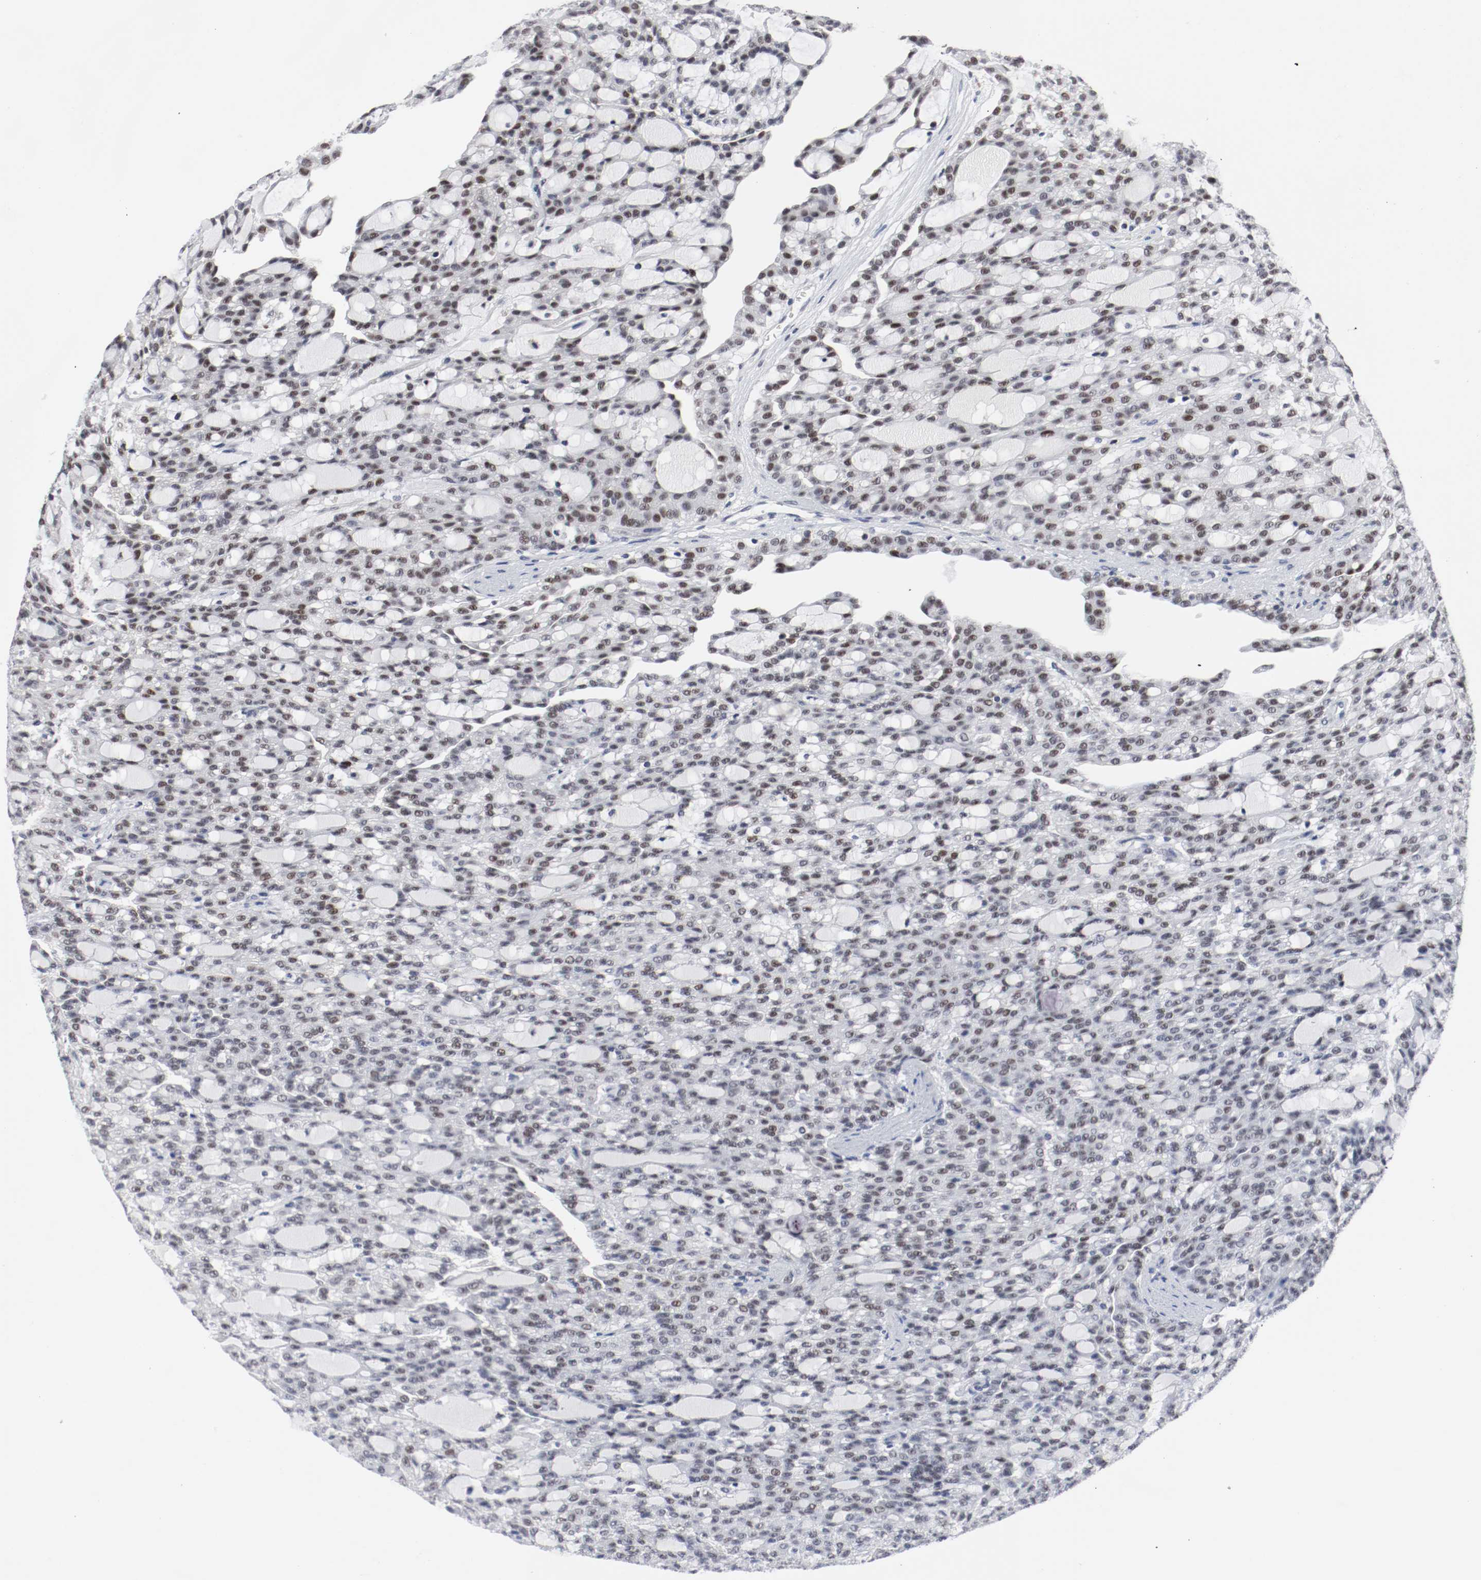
{"staining": {"intensity": "weak", "quantity": "<25%", "location": "nuclear"}, "tissue": "renal cancer", "cell_type": "Tumor cells", "image_type": "cancer", "snomed": [{"axis": "morphology", "description": "Adenocarcinoma, NOS"}, {"axis": "topography", "description": "Kidney"}], "caption": "A micrograph of human adenocarcinoma (renal) is negative for staining in tumor cells.", "gene": "JUND", "patient": {"sex": "male", "age": 63}}